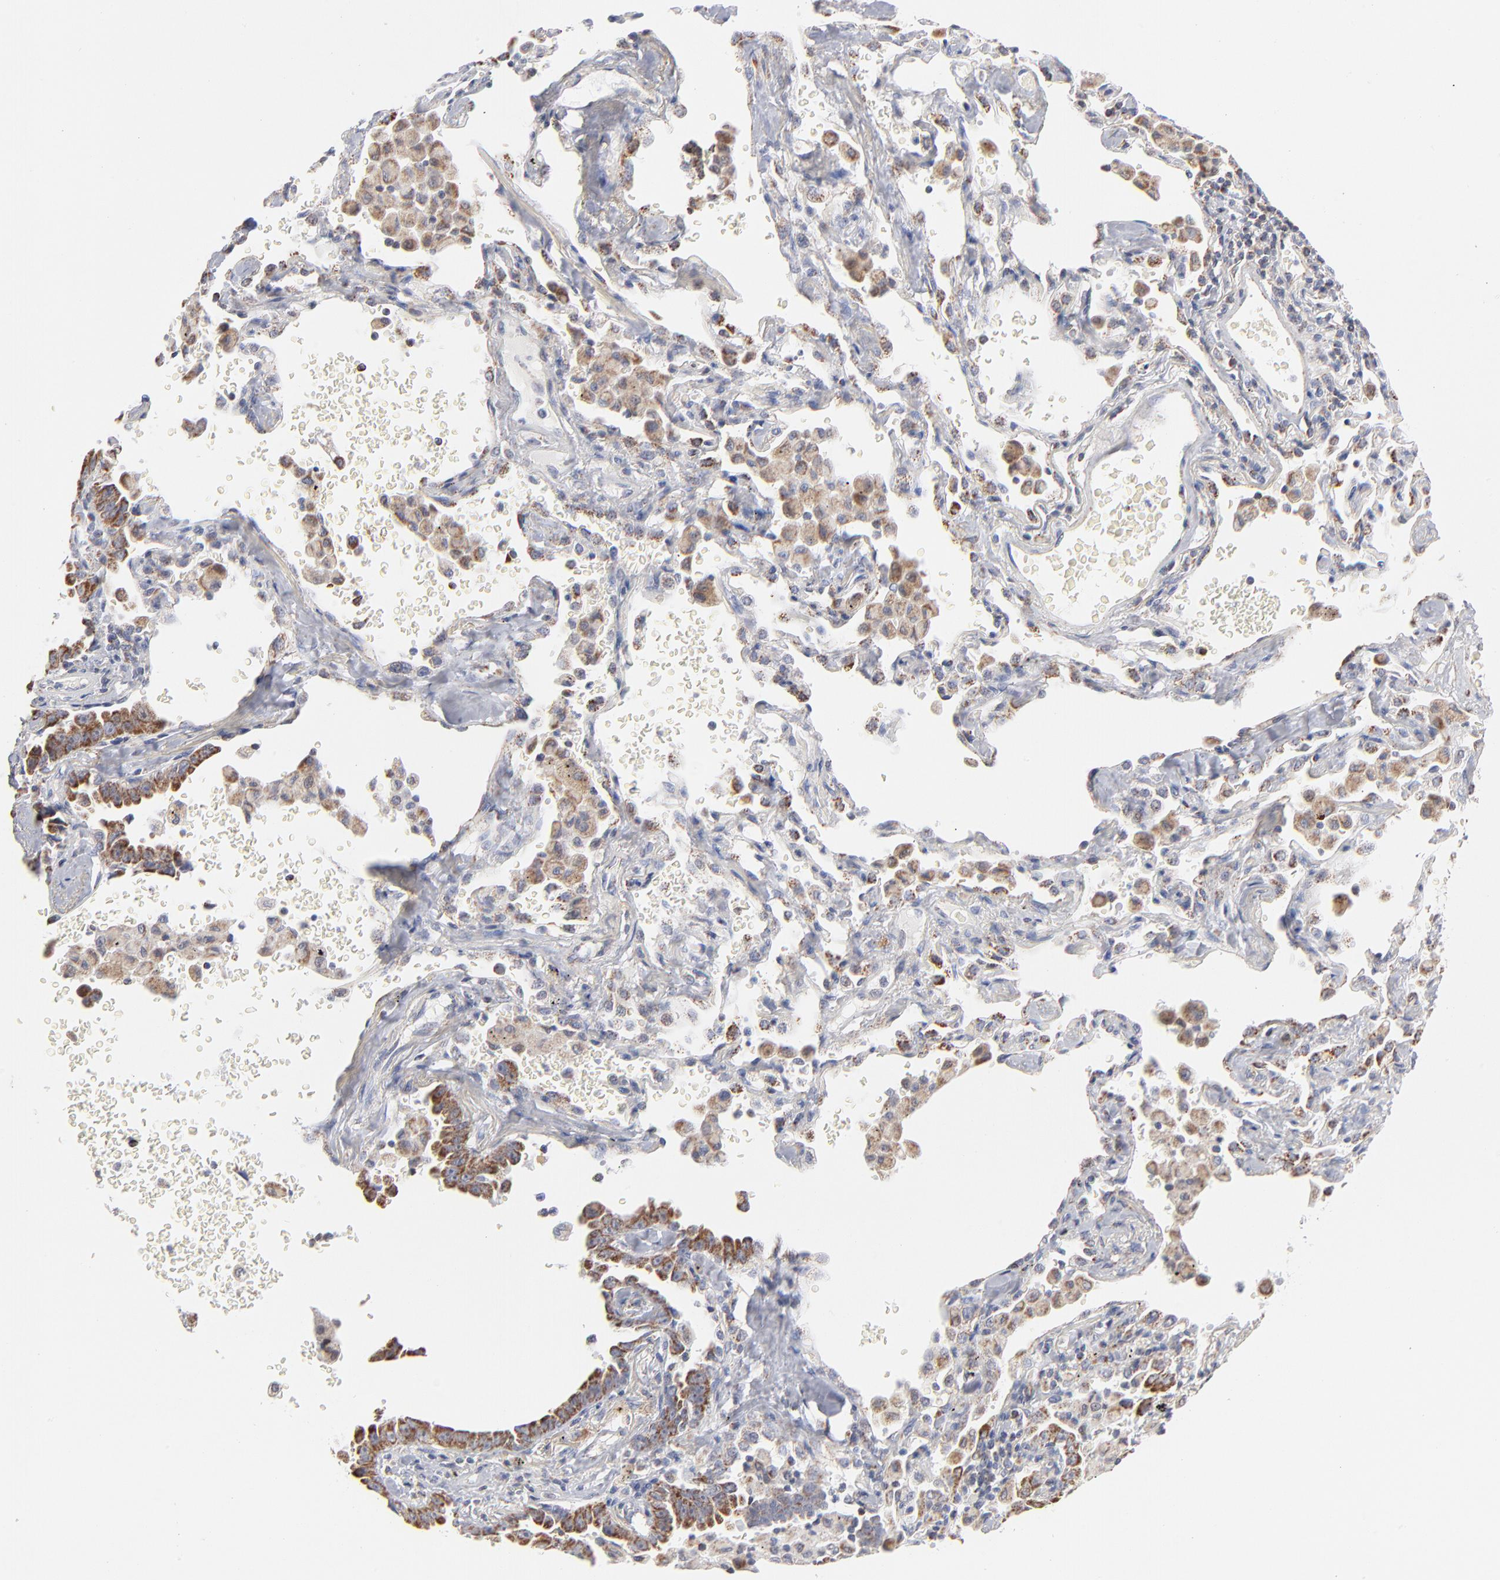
{"staining": {"intensity": "strong", "quantity": ">75%", "location": "cytoplasmic/membranous"}, "tissue": "lung cancer", "cell_type": "Tumor cells", "image_type": "cancer", "snomed": [{"axis": "morphology", "description": "Adenocarcinoma, NOS"}, {"axis": "topography", "description": "Lung"}], "caption": "Protein staining of lung cancer tissue exhibits strong cytoplasmic/membranous expression in about >75% of tumor cells.", "gene": "MRPL58", "patient": {"sex": "female", "age": 64}}